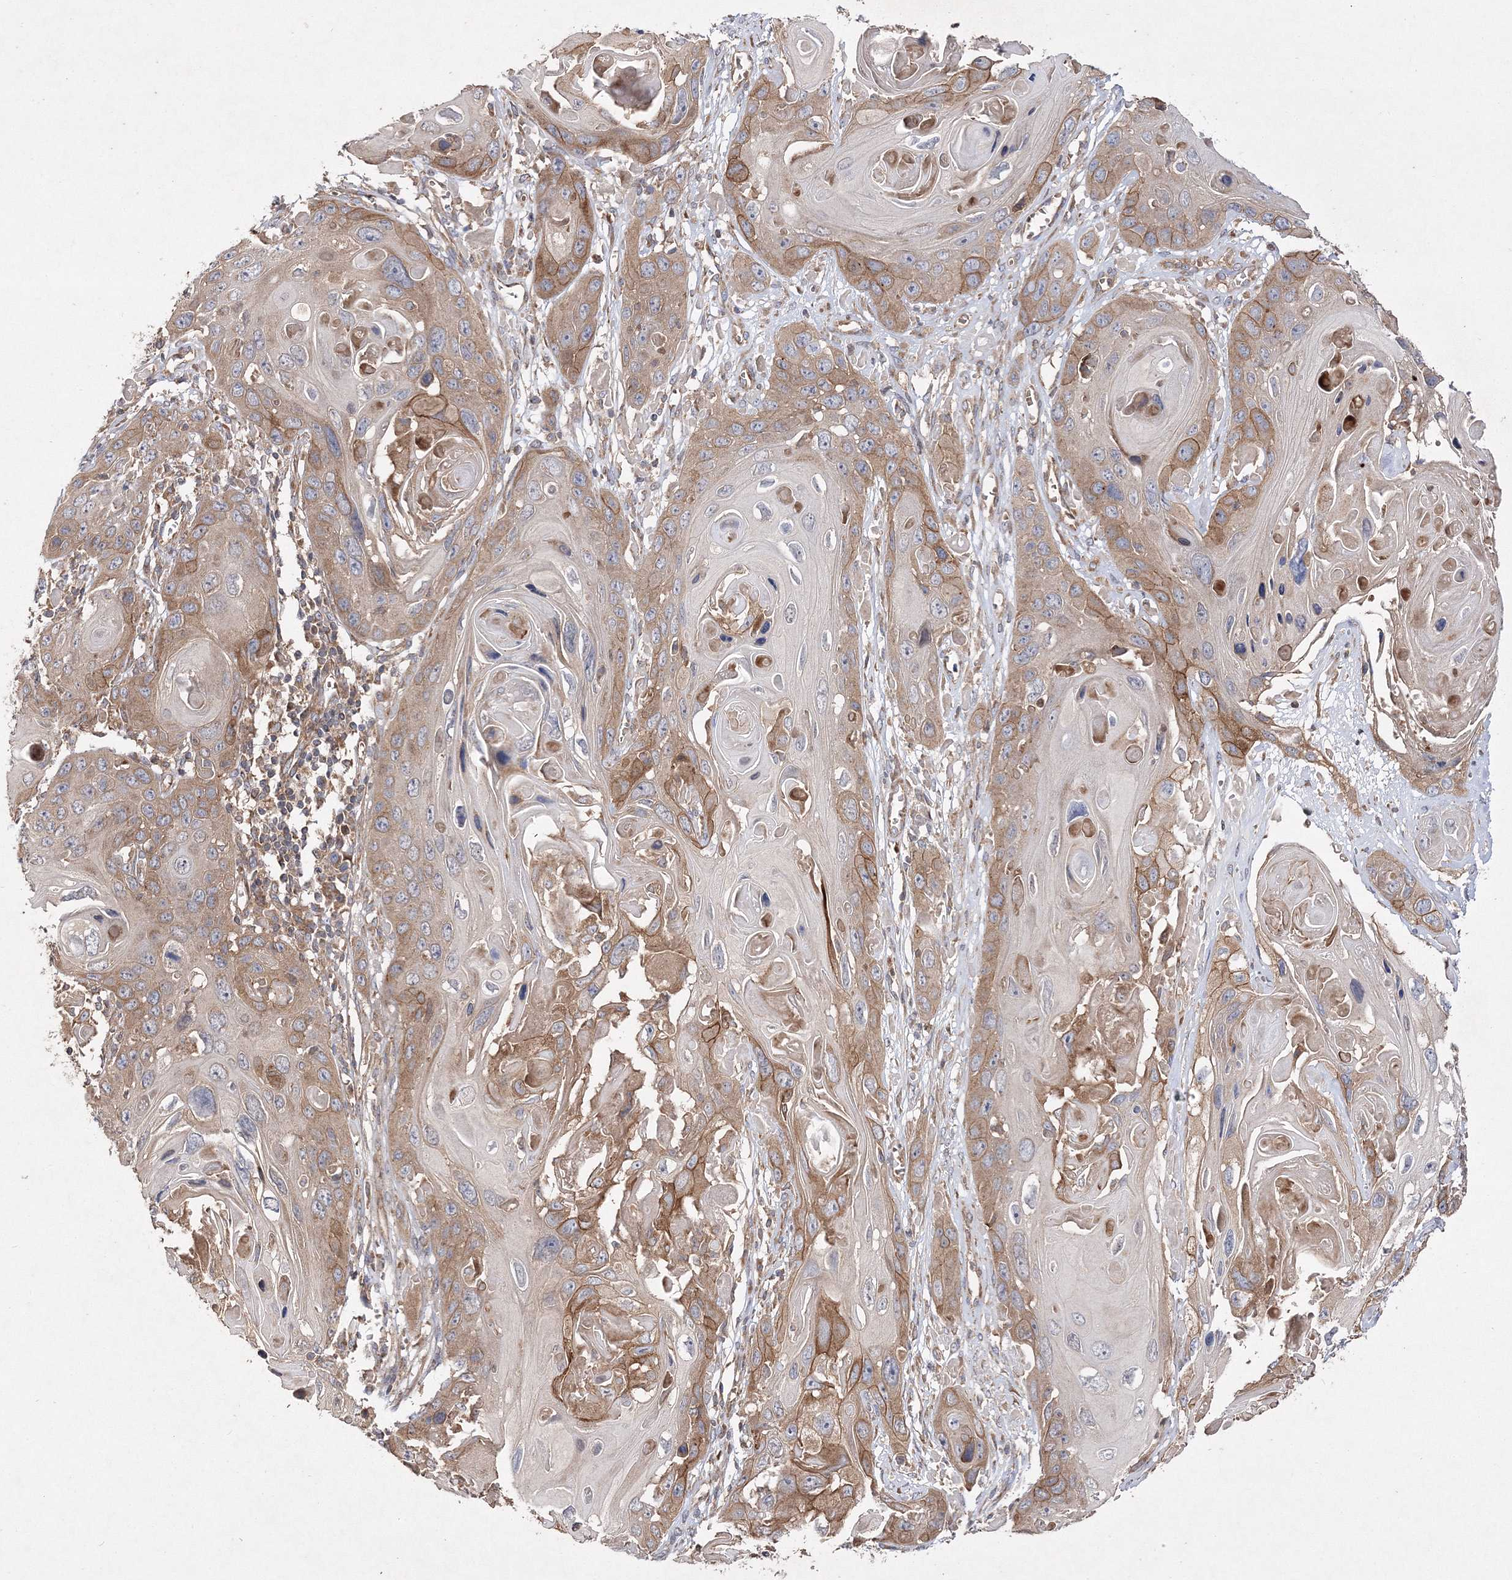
{"staining": {"intensity": "moderate", "quantity": "25%-75%", "location": "cytoplasmic/membranous"}, "tissue": "skin cancer", "cell_type": "Tumor cells", "image_type": "cancer", "snomed": [{"axis": "morphology", "description": "Squamous cell carcinoma, NOS"}, {"axis": "topography", "description": "Skin"}], "caption": "Skin cancer stained with DAB IHC demonstrates medium levels of moderate cytoplasmic/membranous expression in about 25%-75% of tumor cells.", "gene": "DNAJC13", "patient": {"sex": "male", "age": 55}}